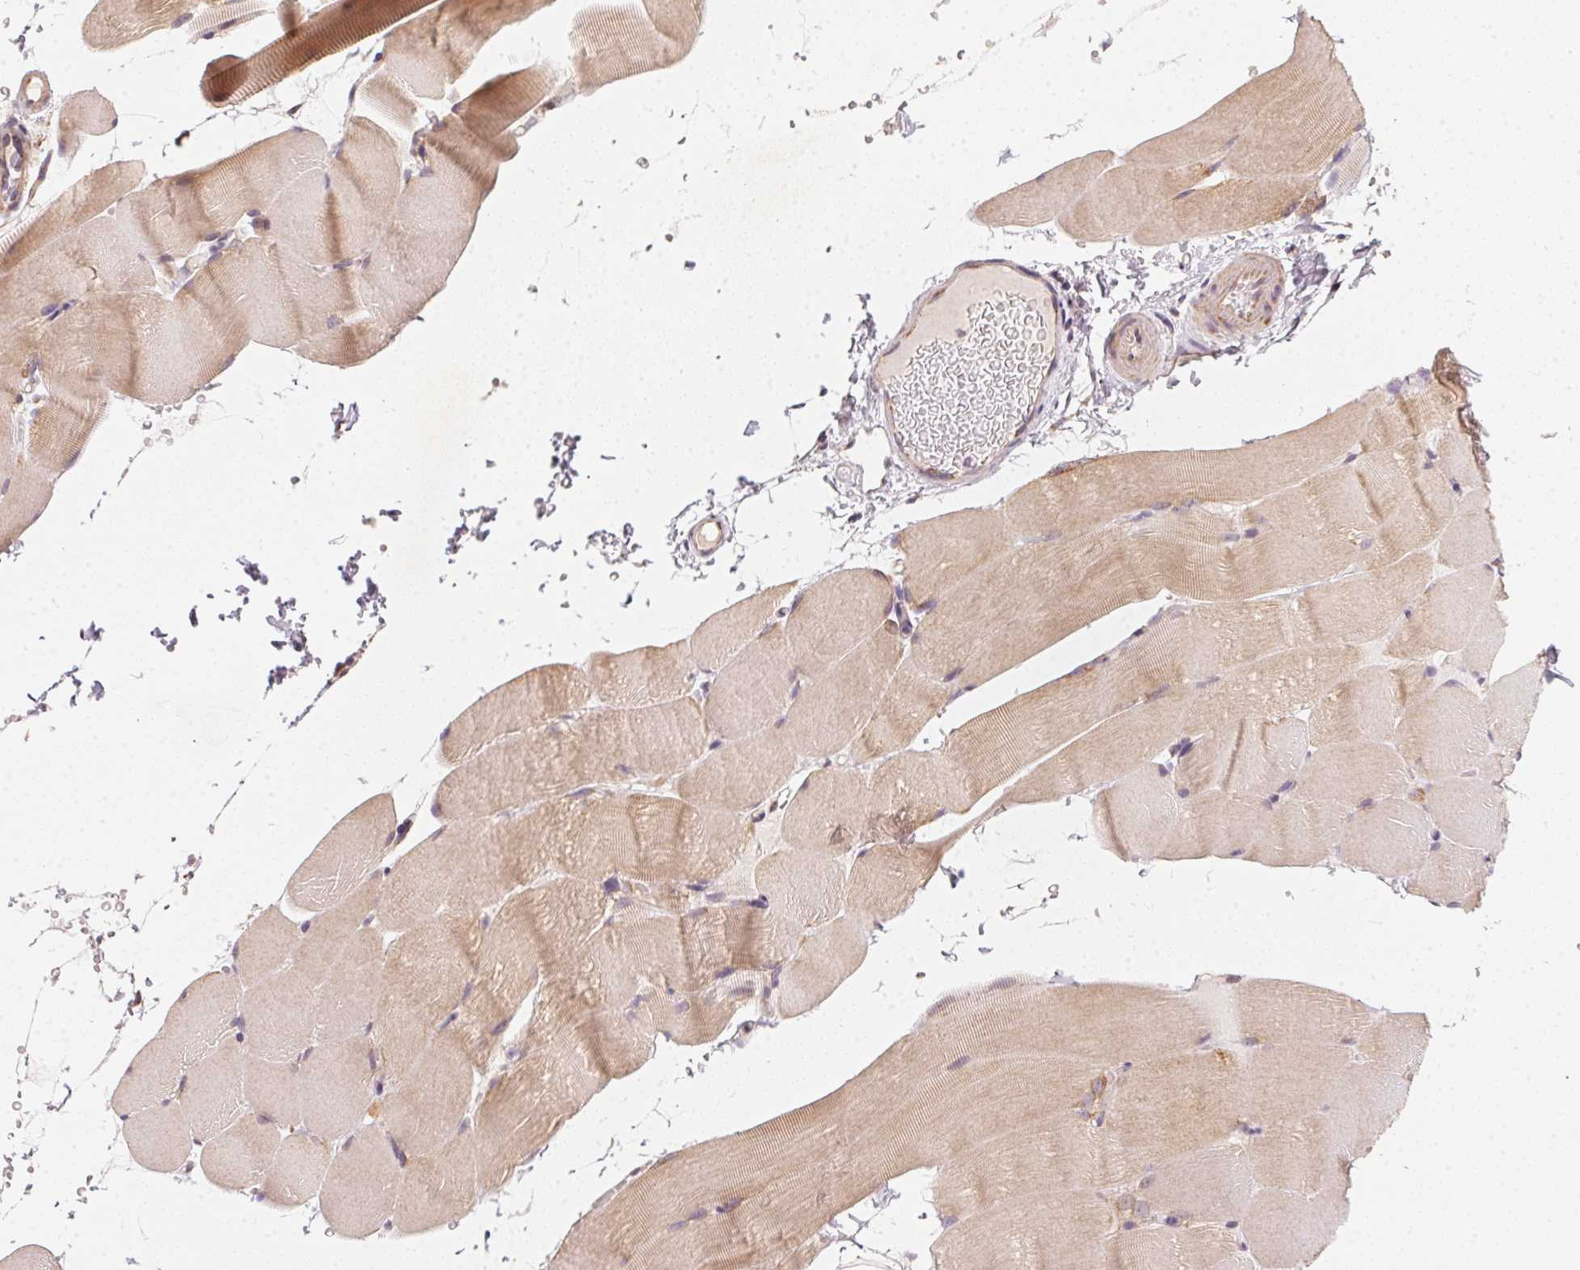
{"staining": {"intensity": "moderate", "quantity": ">75%", "location": "cytoplasmic/membranous"}, "tissue": "skeletal muscle", "cell_type": "Myocytes", "image_type": "normal", "snomed": [{"axis": "morphology", "description": "Normal tissue, NOS"}, {"axis": "topography", "description": "Skeletal muscle"}], "caption": "Skeletal muscle stained with DAB (3,3'-diaminobenzidine) immunohistochemistry (IHC) shows medium levels of moderate cytoplasmic/membranous expression in approximately >75% of myocytes. (DAB (3,3'-diaminobenzidine) IHC, brown staining for protein, blue staining for nuclei).", "gene": "MATCAP1", "patient": {"sex": "female", "age": 37}}